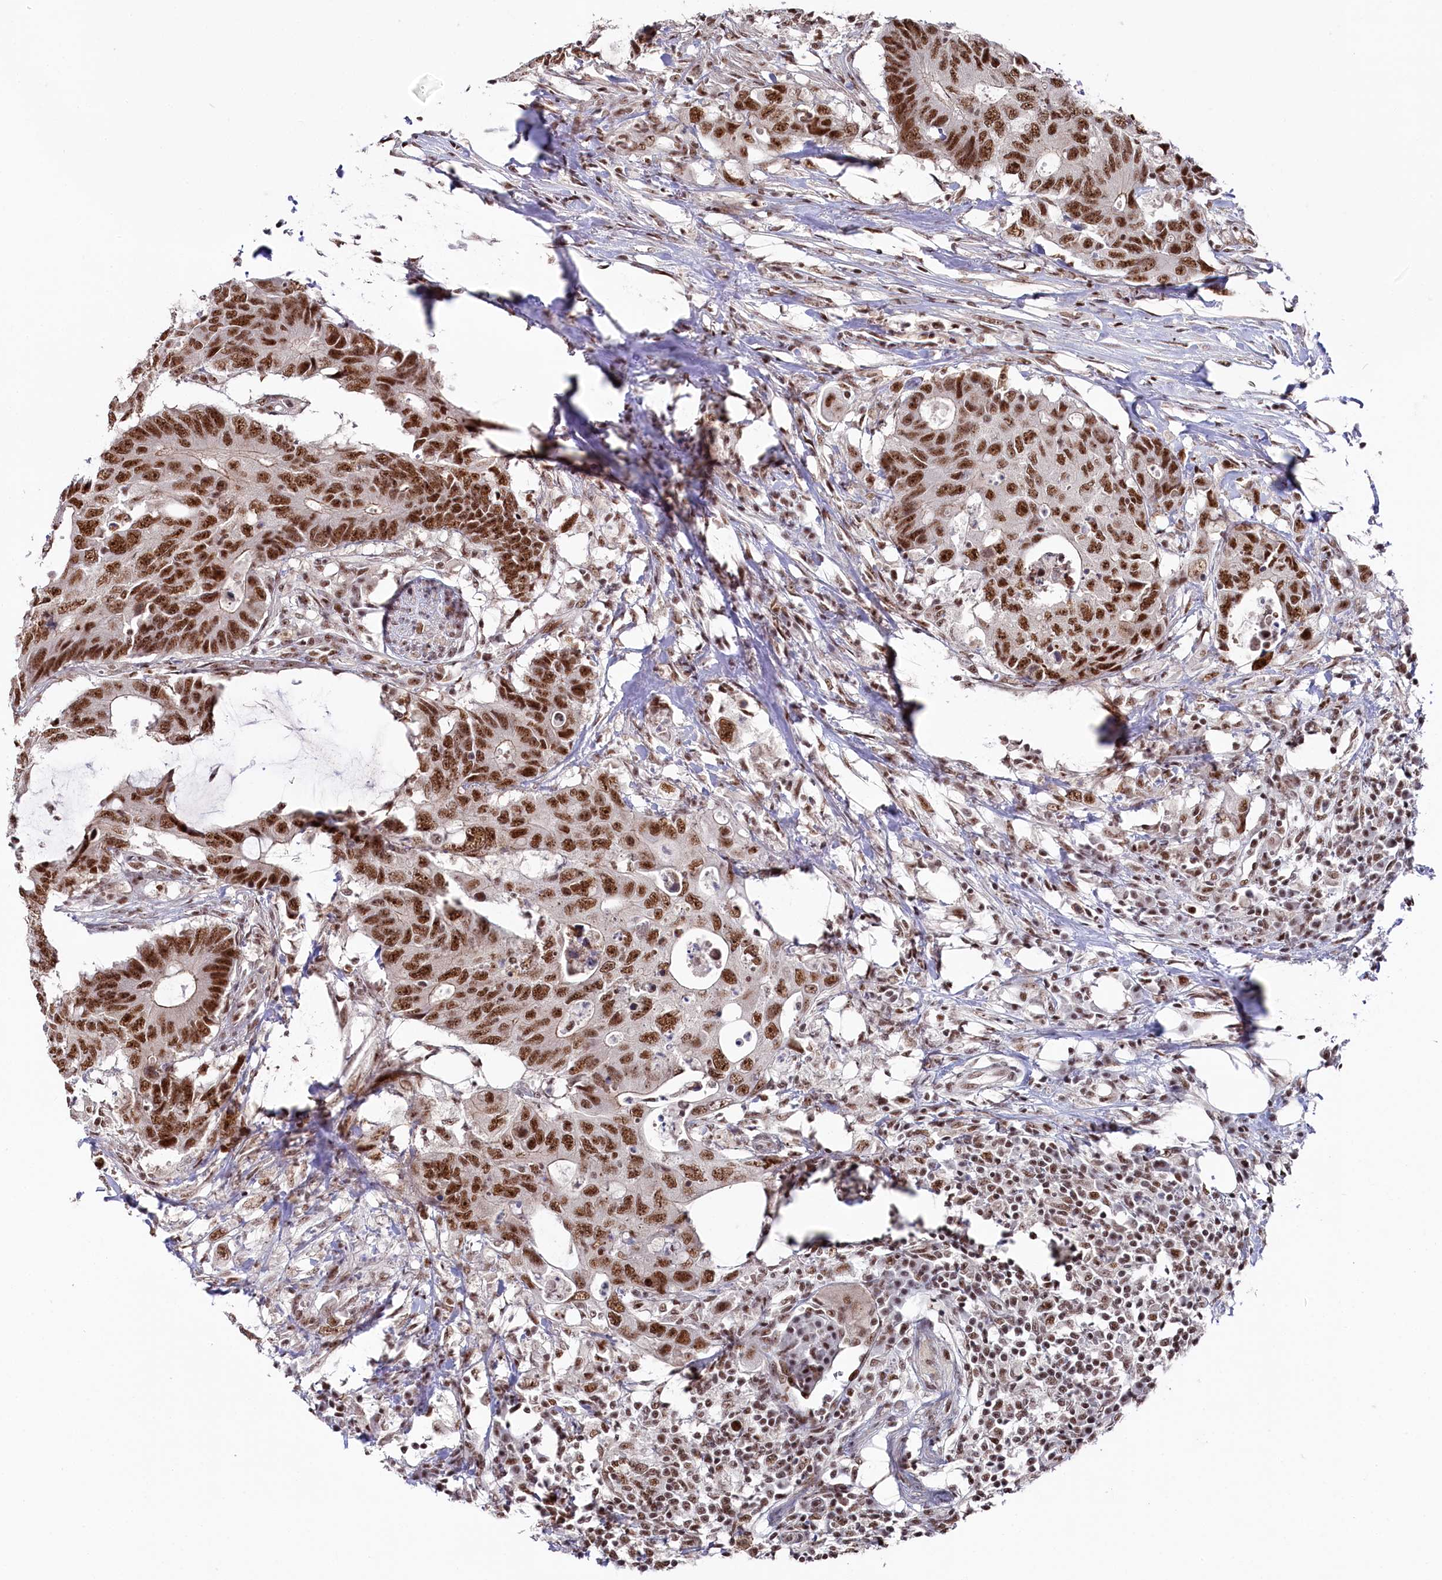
{"staining": {"intensity": "strong", "quantity": ">75%", "location": "nuclear"}, "tissue": "colorectal cancer", "cell_type": "Tumor cells", "image_type": "cancer", "snomed": [{"axis": "morphology", "description": "Adenocarcinoma, NOS"}, {"axis": "topography", "description": "Colon"}], "caption": "A high-resolution photomicrograph shows immunohistochemistry (IHC) staining of adenocarcinoma (colorectal), which reveals strong nuclear staining in approximately >75% of tumor cells. (DAB IHC with brightfield microscopy, high magnification).", "gene": "POLR2H", "patient": {"sex": "male", "age": 71}}